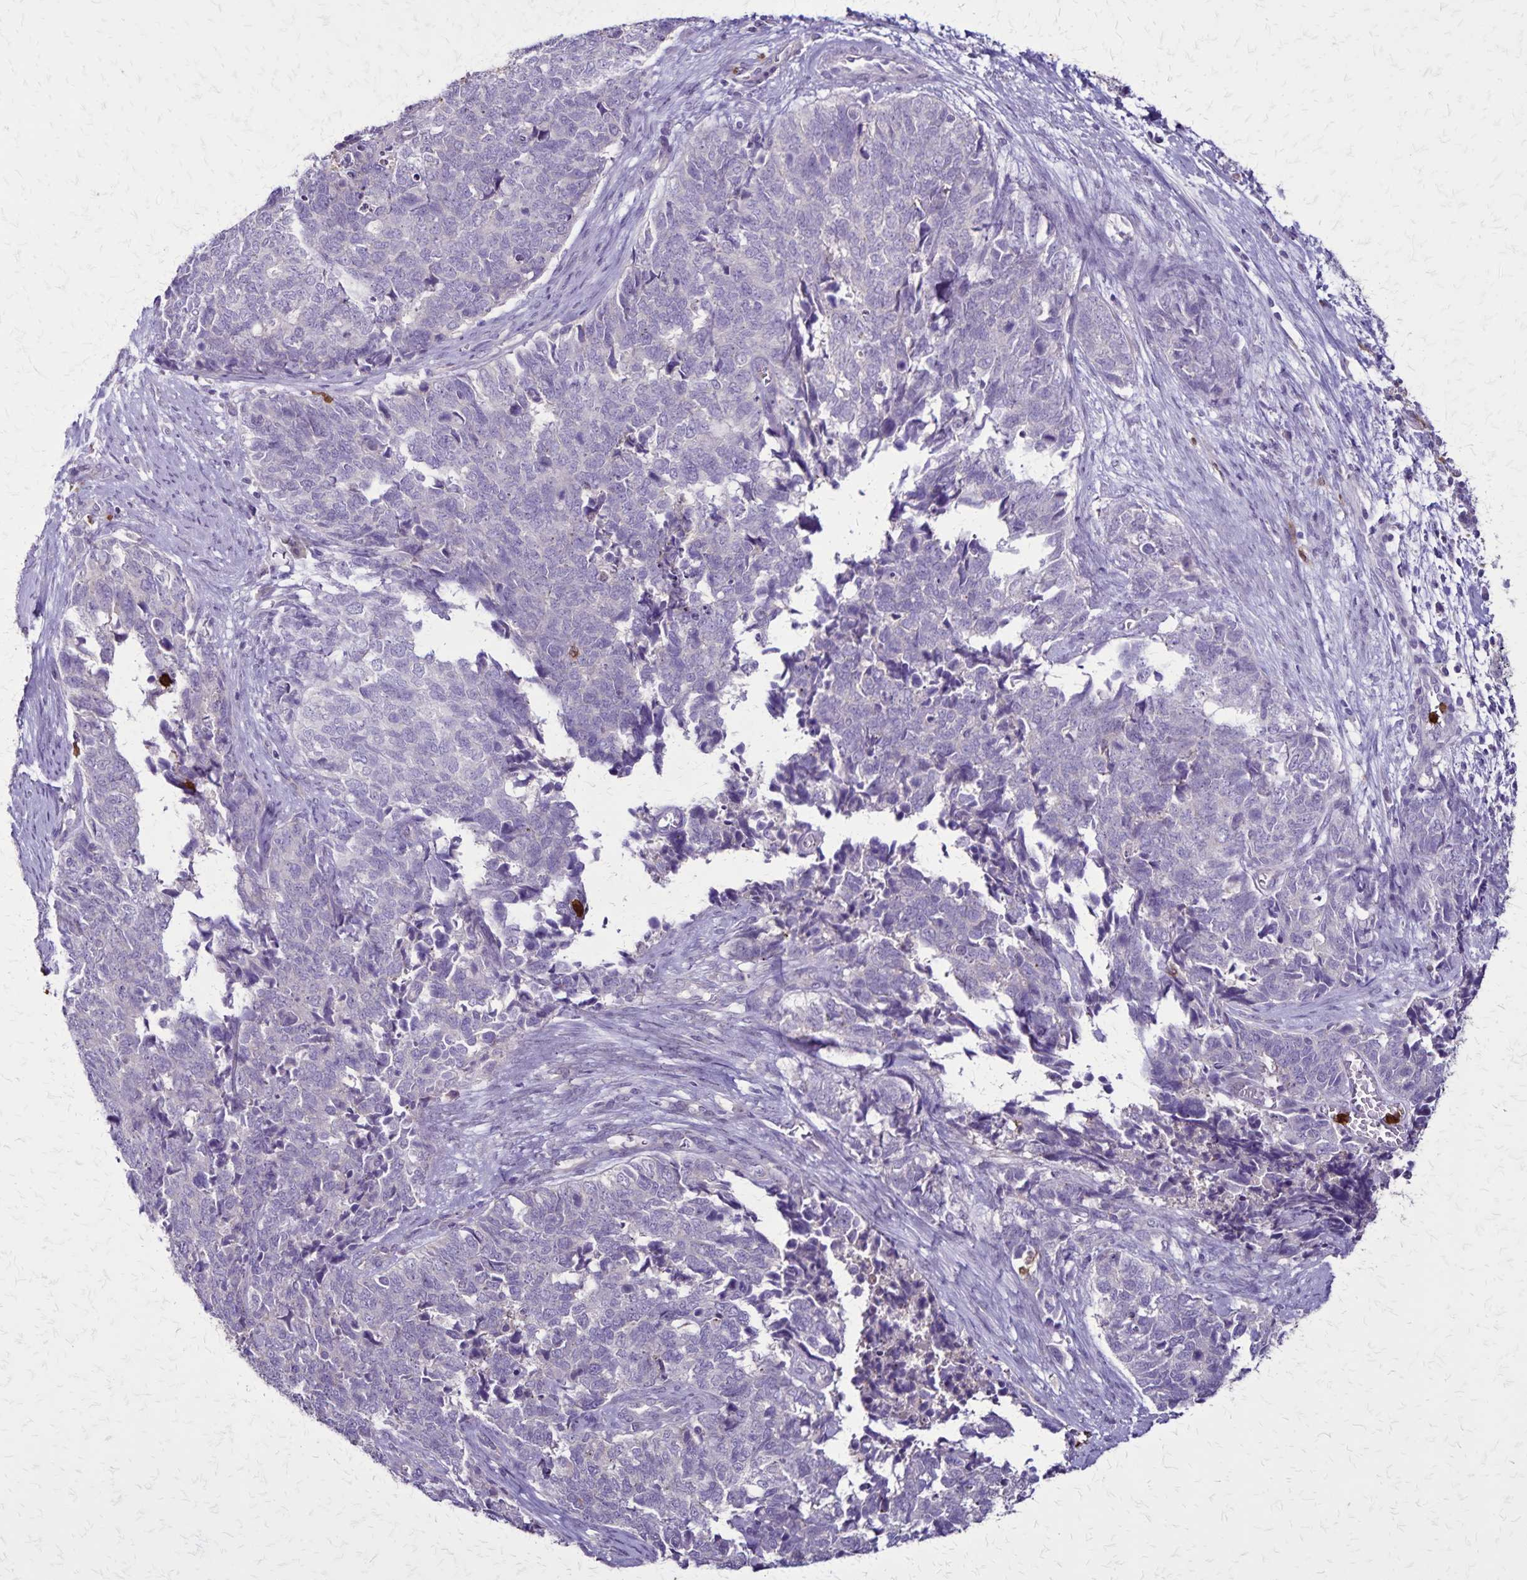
{"staining": {"intensity": "negative", "quantity": "none", "location": "none"}, "tissue": "cervical cancer", "cell_type": "Tumor cells", "image_type": "cancer", "snomed": [{"axis": "morphology", "description": "Adenocarcinoma, NOS"}, {"axis": "topography", "description": "Cervix"}], "caption": "IHC photomicrograph of neoplastic tissue: adenocarcinoma (cervical) stained with DAB (3,3'-diaminobenzidine) reveals no significant protein expression in tumor cells.", "gene": "ULBP3", "patient": {"sex": "female", "age": 63}}